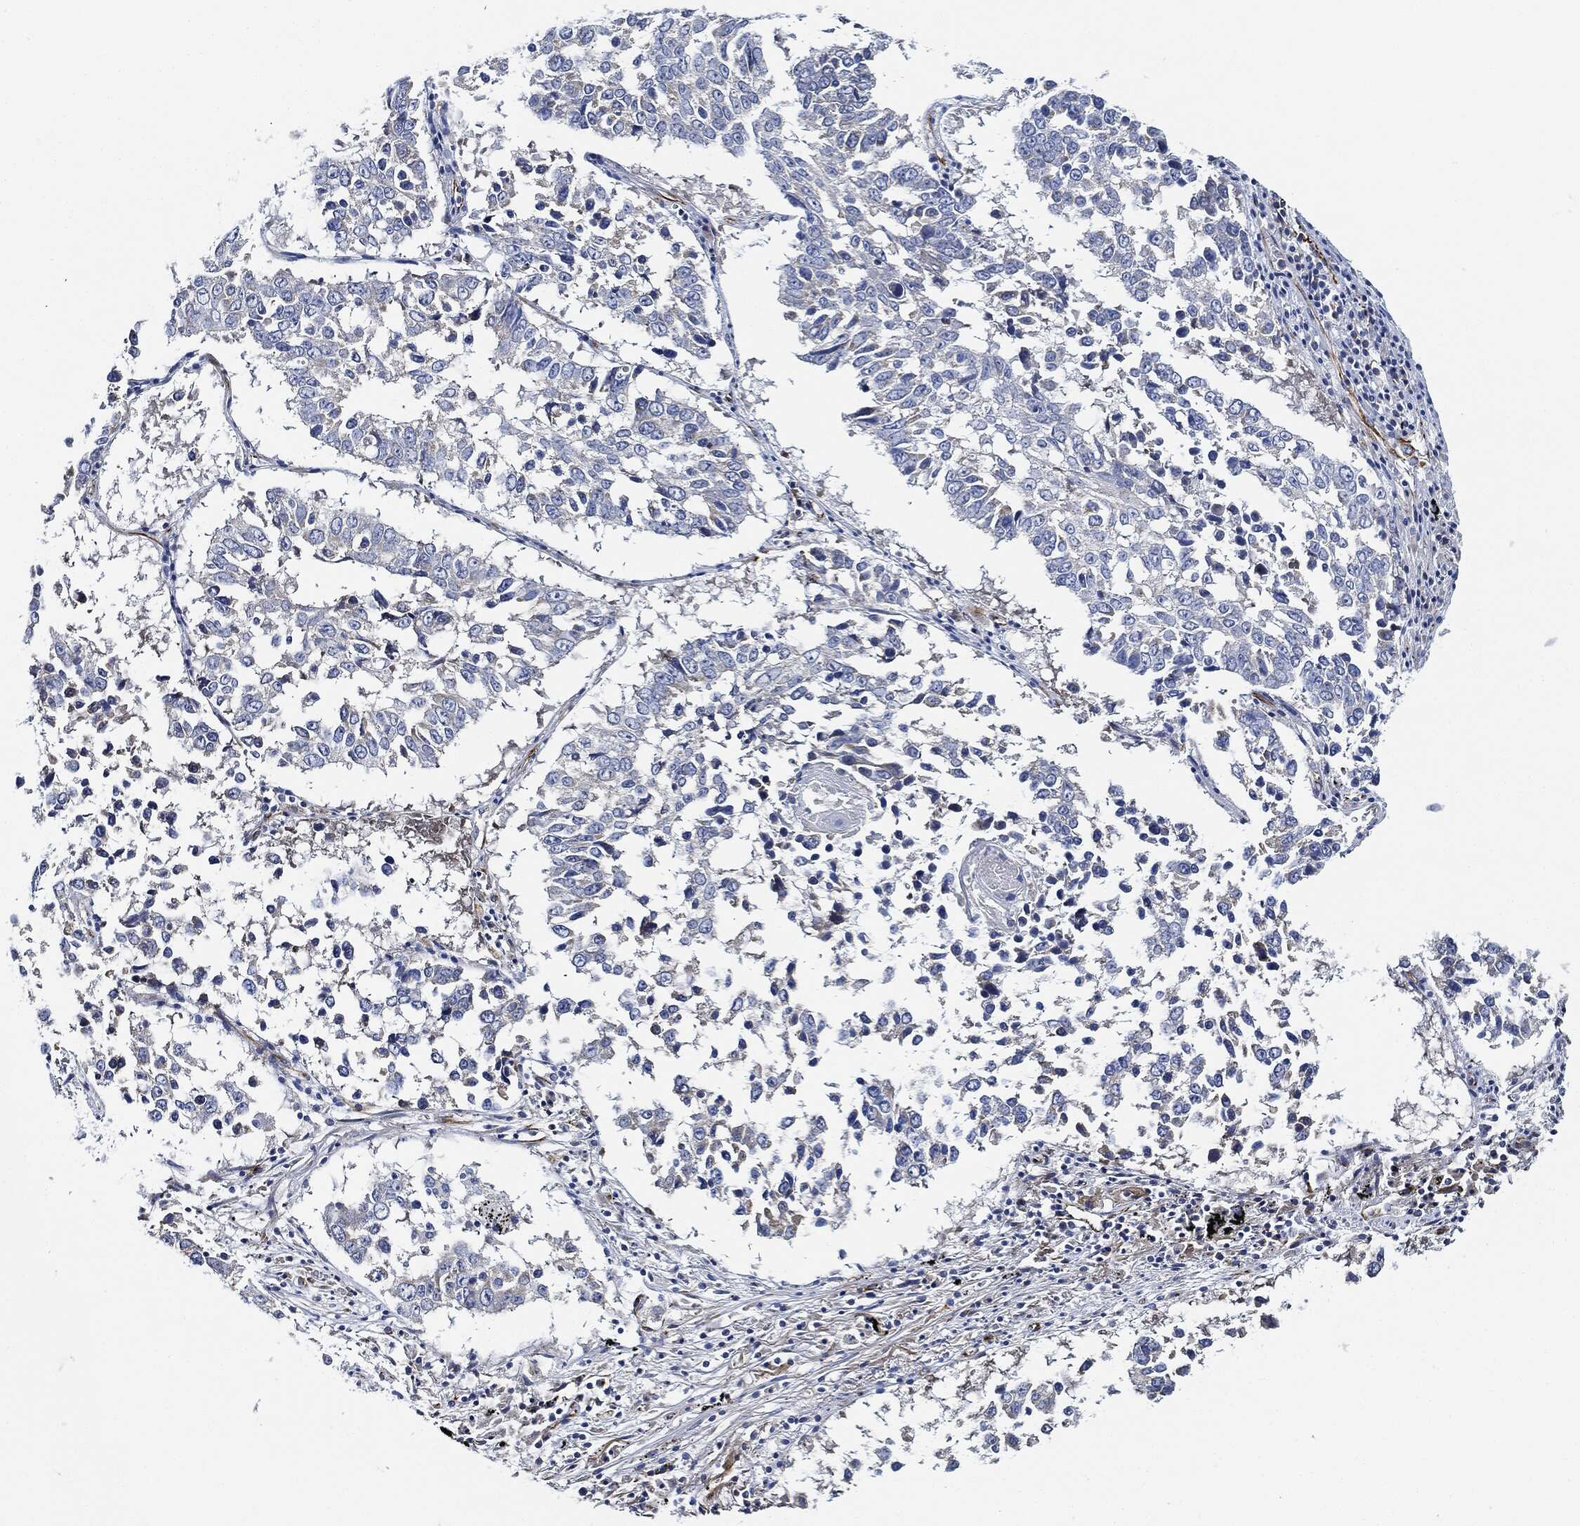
{"staining": {"intensity": "negative", "quantity": "none", "location": "none"}, "tissue": "lung cancer", "cell_type": "Tumor cells", "image_type": "cancer", "snomed": [{"axis": "morphology", "description": "Squamous cell carcinoma, NOS"}, {"axis": "topography", "description": "Lung"}], "caption": "Tumor cells are negative for protein expression in human squamous cell carcinoma (lung).", "gene": "THSD1", "patient": {"sex": "male", "age": 82}}